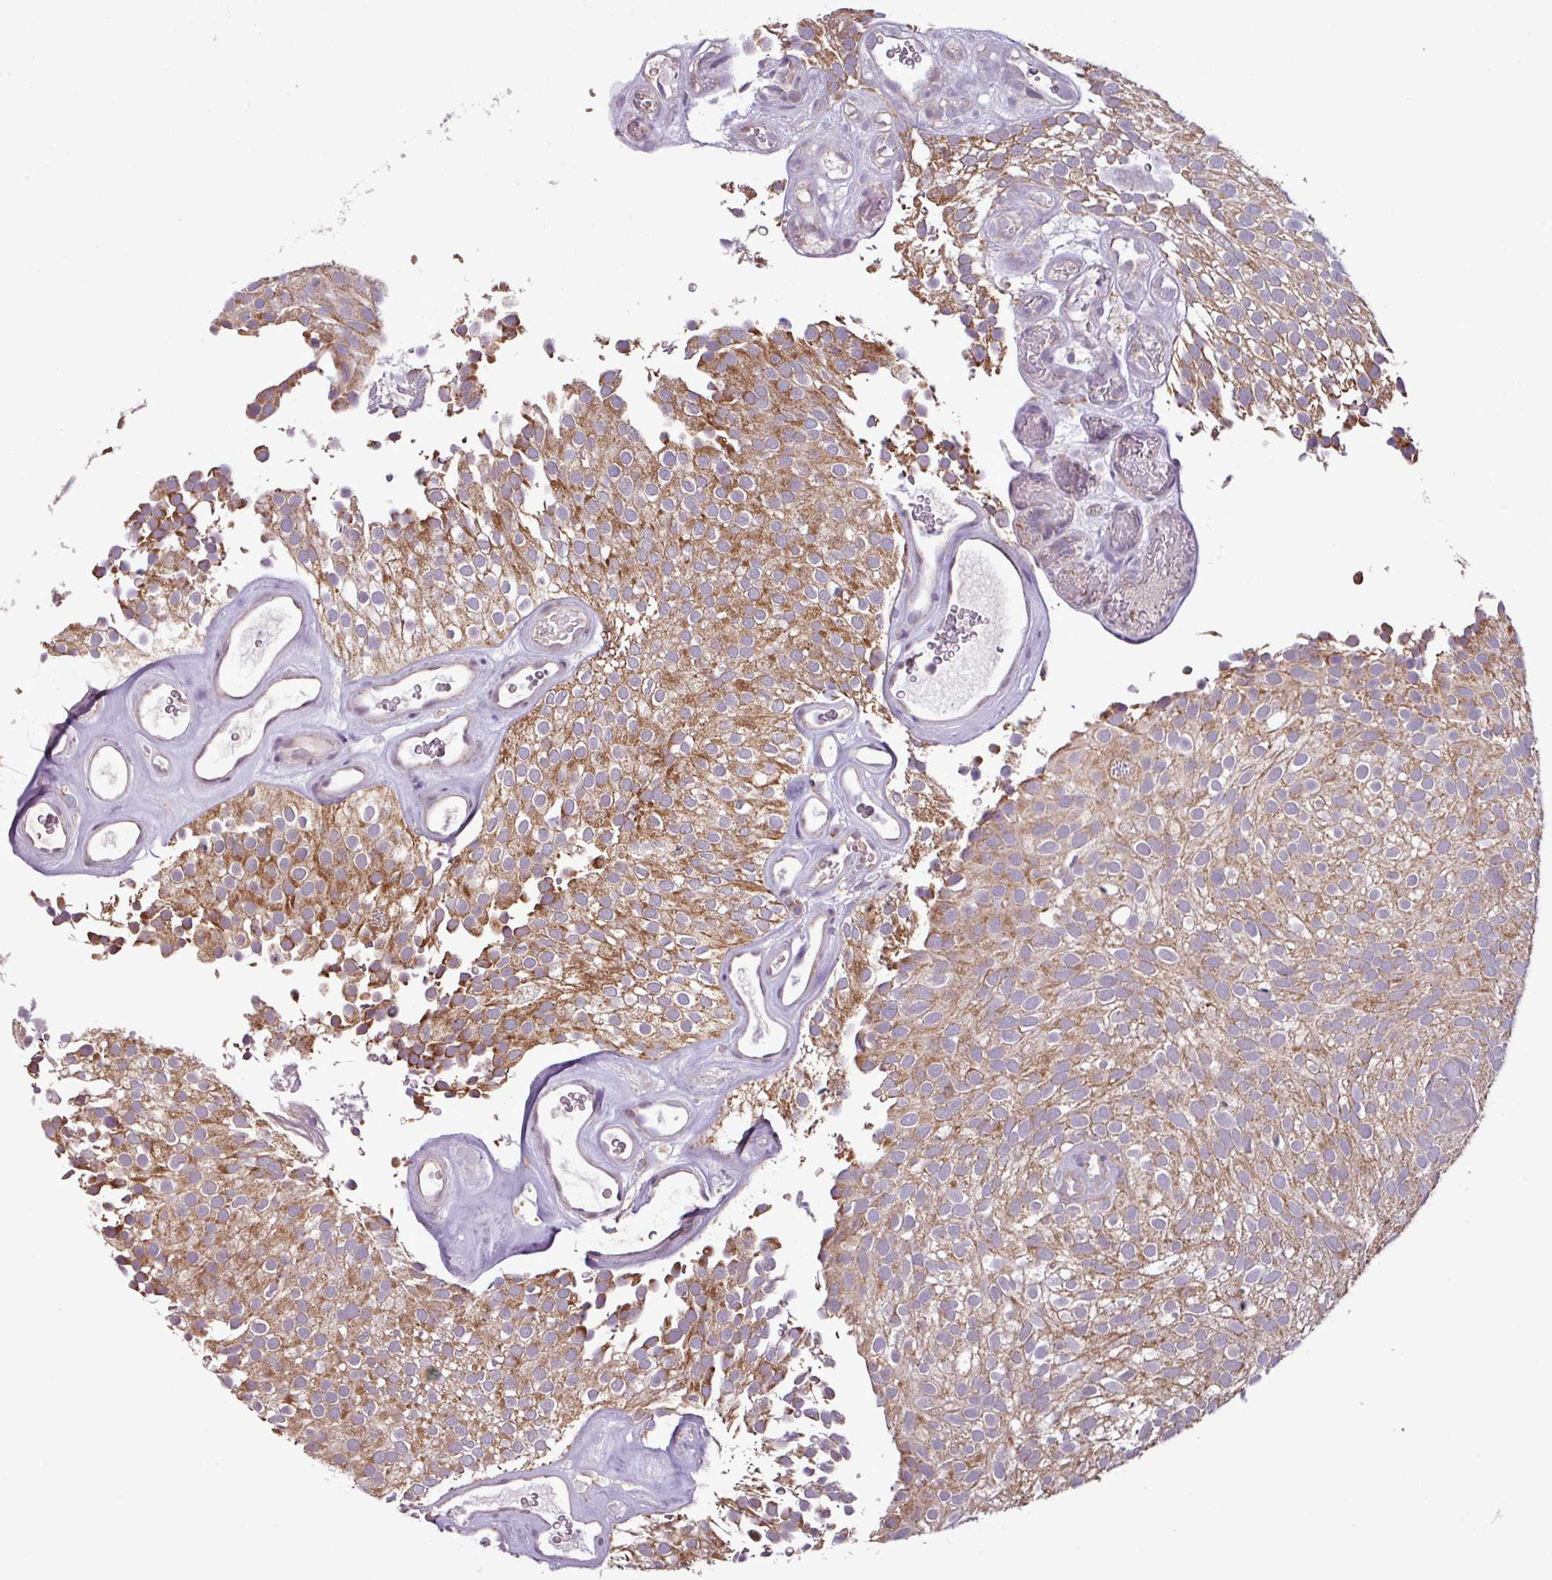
{"staining": {"intensity": "moderate", "quantity": ">75%", "location": "cytoplasmic/membranous"}, "tissue": "urothelial cancer", "cell_type": "Tumor cells", "image_type": "cancer", "snomed": [{"axis": "morphology", "description": "Urothelial carcinoma, Low grade"}, {"axis": "topography", "description": "Urinary bladder"}], "caption": "Protein analysis of urothelial carcinoma (low-grade) tissue demonstrates moderate cytoplasmic/membranous expression in approximately >75% of tumor cells.", "gene": "MCTP2", "patient": {"sex": "male", "age": 78}}